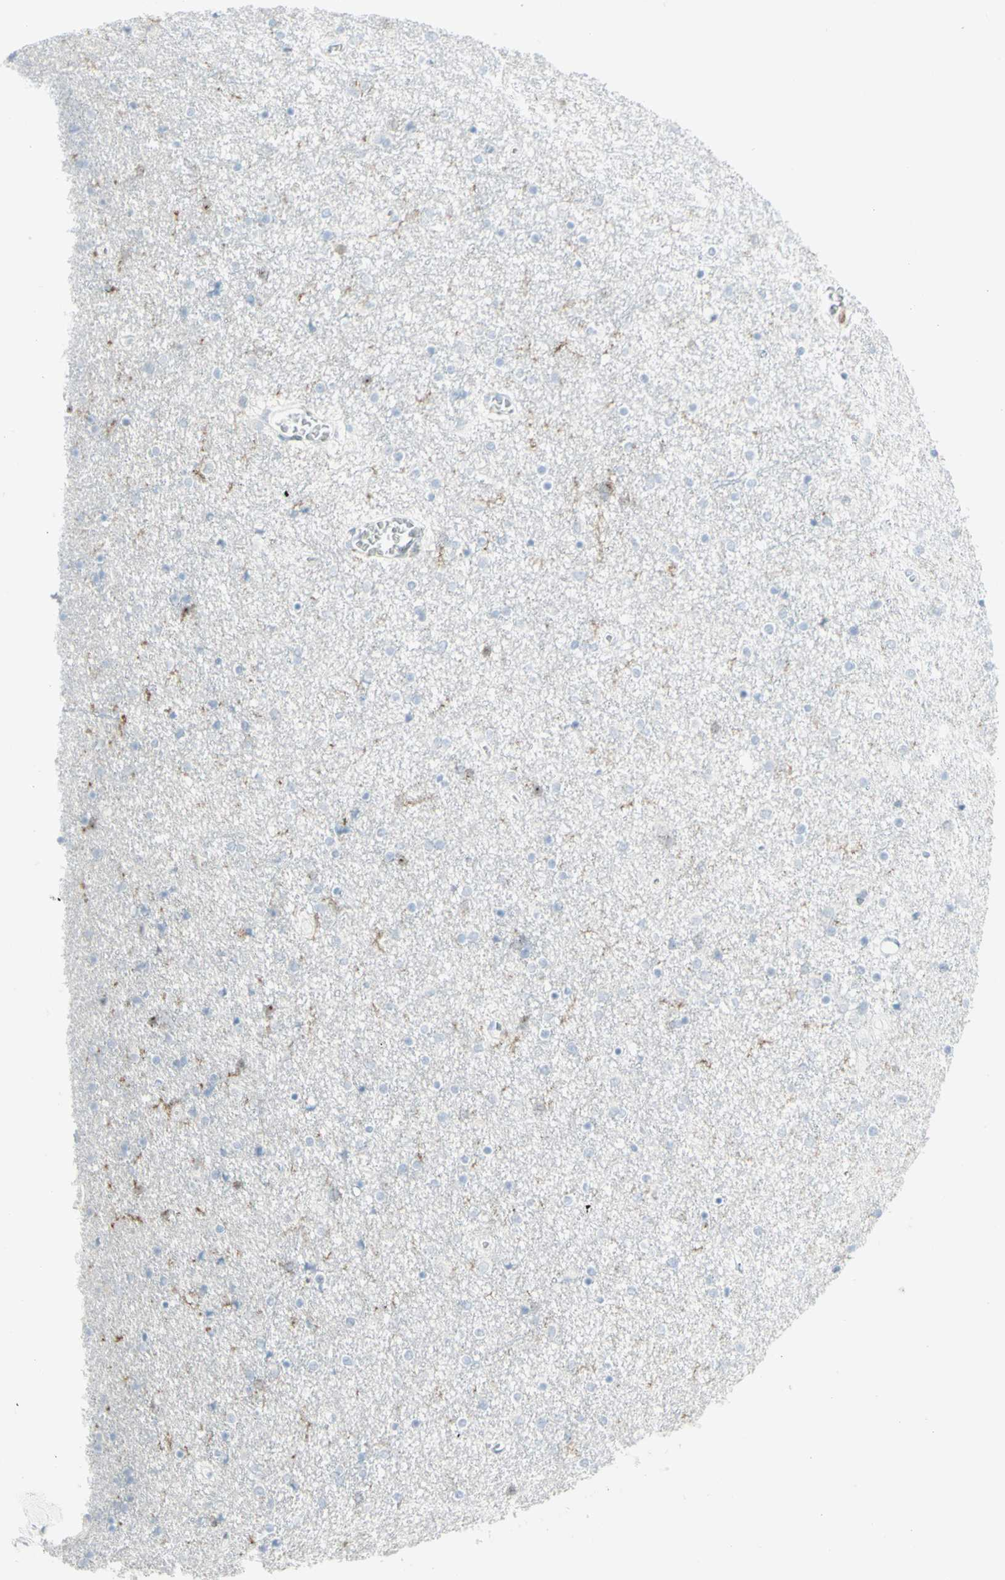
{"staining": {"intensity": "moderate", "quantity": "<25%", "location": "cytoplasmic/membranous"}, "tissue": "caudate", "cell_type": "Glial cells", "image_type": "normal", "snomed": [{"axis": "morphology", "description": "Normal tissue, NOS"}, {"axis": "topography", "description": "Lateral ventricle wall"}], "caption": "The immunohistochemical stain highlights moderate cytoplasmic/membranous positivity in glial cells of unremarkable caudate. Using DAB (3,3'-diaminobenzidine) (brown) and hematoxylin (blue) stains, captured at high magnification using brightfield microscopy.", "gene": "NRG1", "patient": {"sex": "female", "age": 54}}